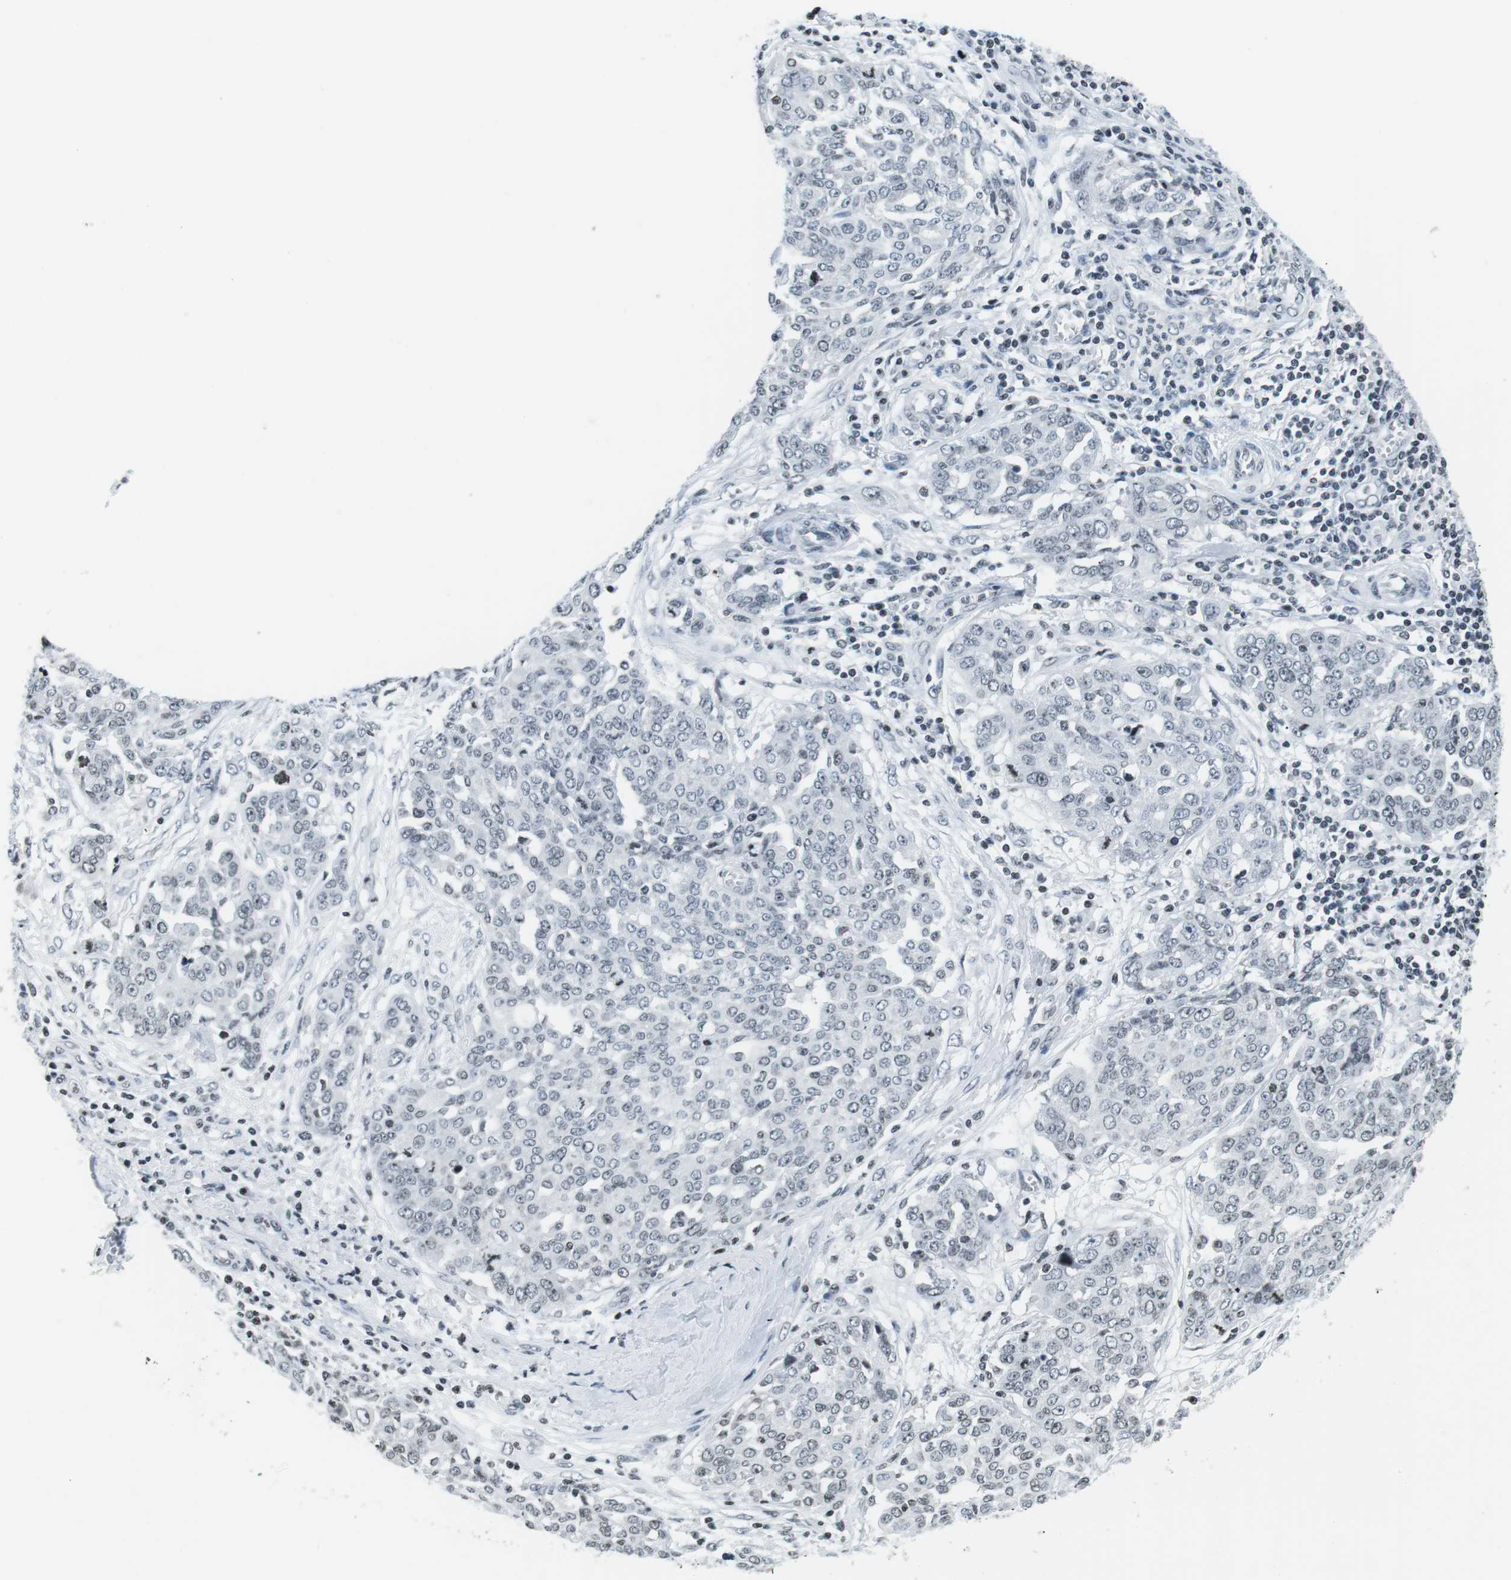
{"staining": {"intensity": "negative", "quantity": "none", "location": "none"}, "tissue": "ovarian cancer", "cell_type": "Tumor cells", "image_type": "cancer", "snomed": [{"axis": "morphology", "description": "Cystadenocarcinoma, serous, NOS"}, {"axis": "topography", "description": "Soft tissue"}, {"axis": "topography", "description": "Ovary"}], "caption": "Immunohistochemistry image of human ovarian serous cystadenocarcinoma stained for a protein (brown), which shows no staining in tumor cells.", "gene": "E2F2", "patient": {"sex": "female", "age": 57}}